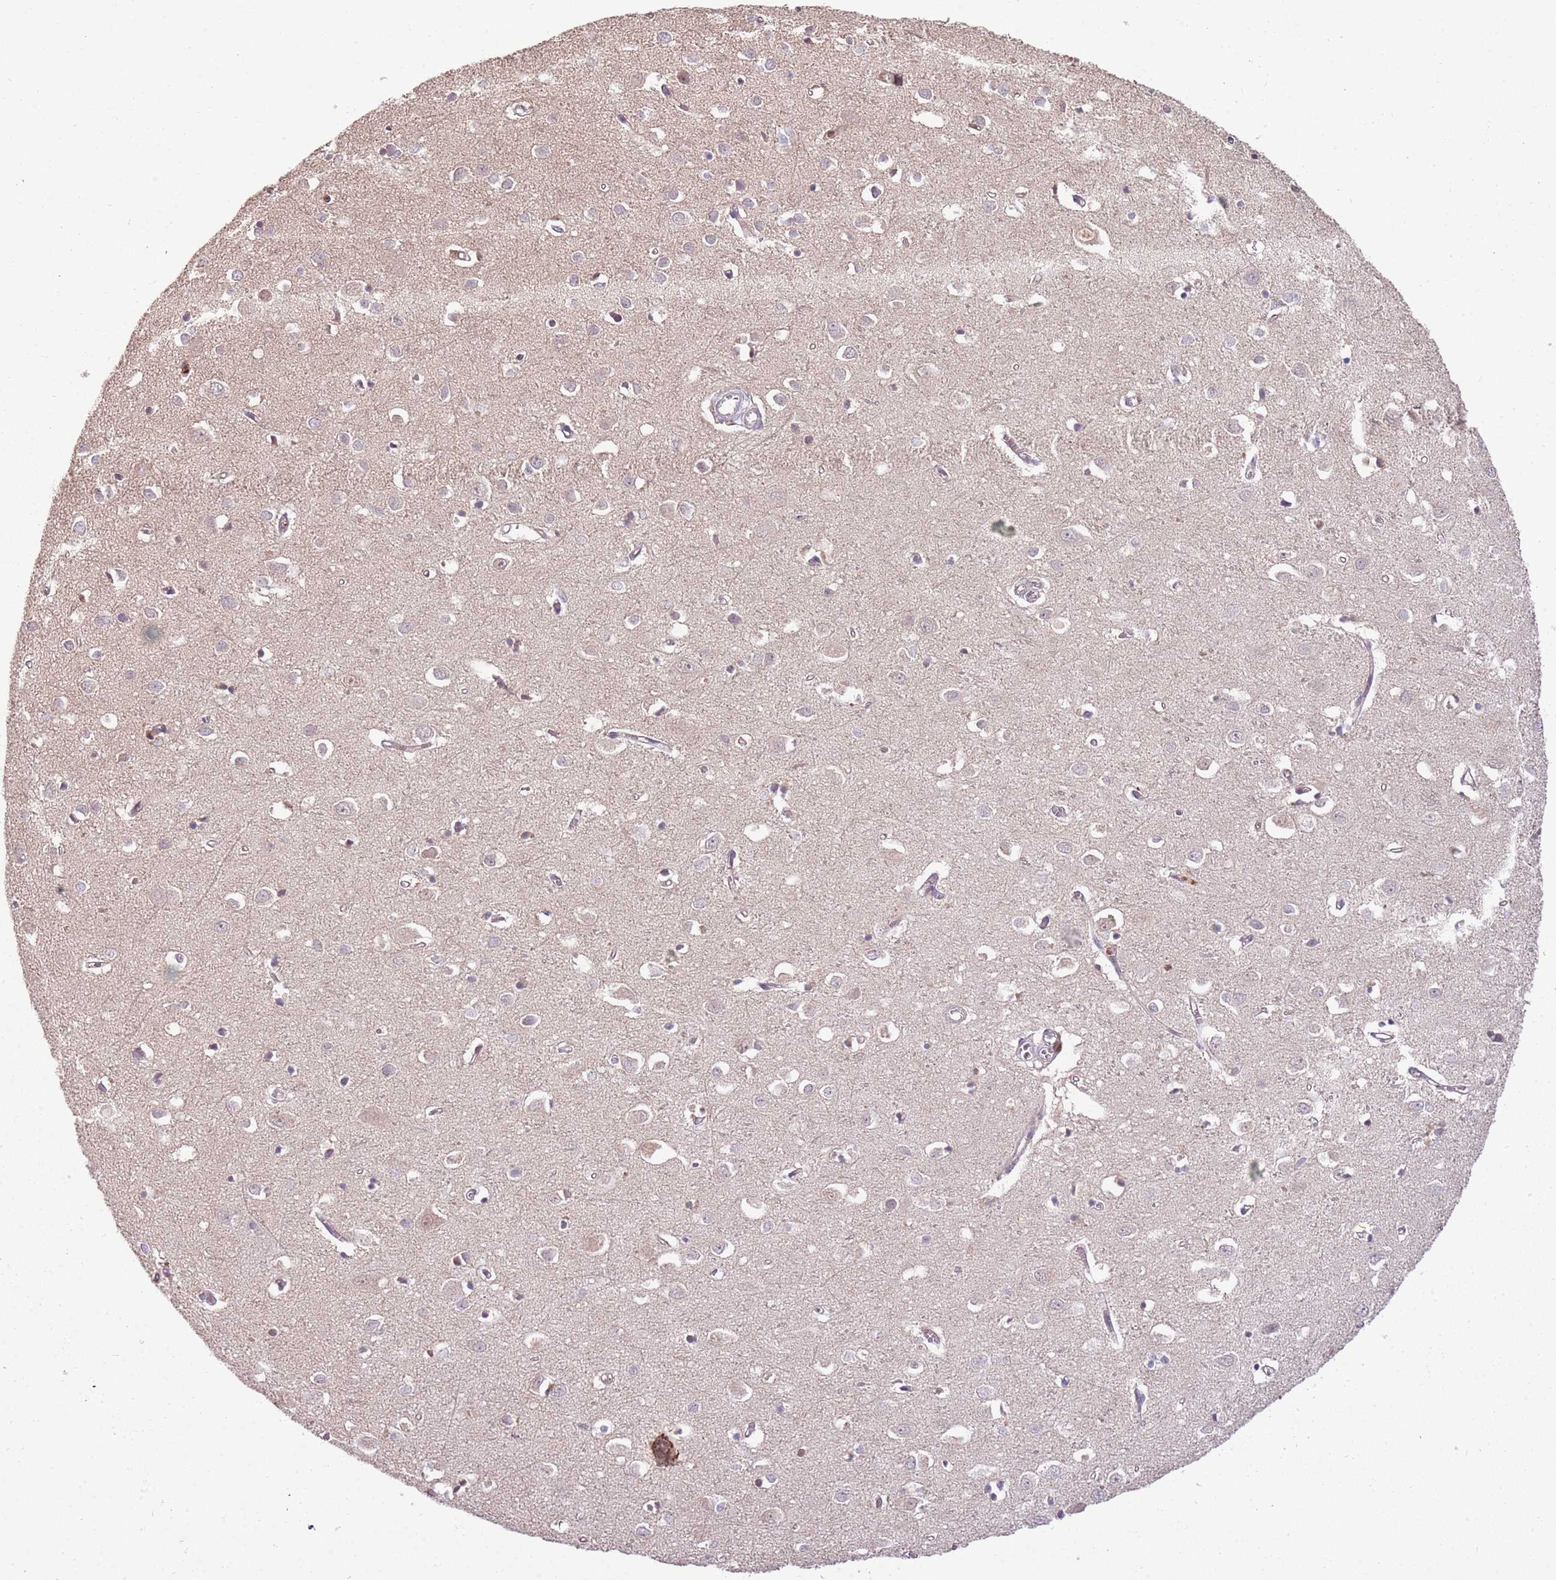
{"staining": {"intensity": "weak", "quantity": ">75%", "location": "nuclear"}, "tissue": "cerebral cortex", "cell_type": "Endothelial cells", "image_type": "normal", "snomed": [{"axis": "morphology", "description": "Normal tissue, NOS"}, {"axis": "topography", "description": "Cerebral cortex"}], "caption": "Human cerebral cortex stained for a protein (brown) demonstrates weak nuclear positive staining in approximately >75% of endothelial cells.", "gene": "NBPF4", "patient": {"sex": "female", "age": 64}}